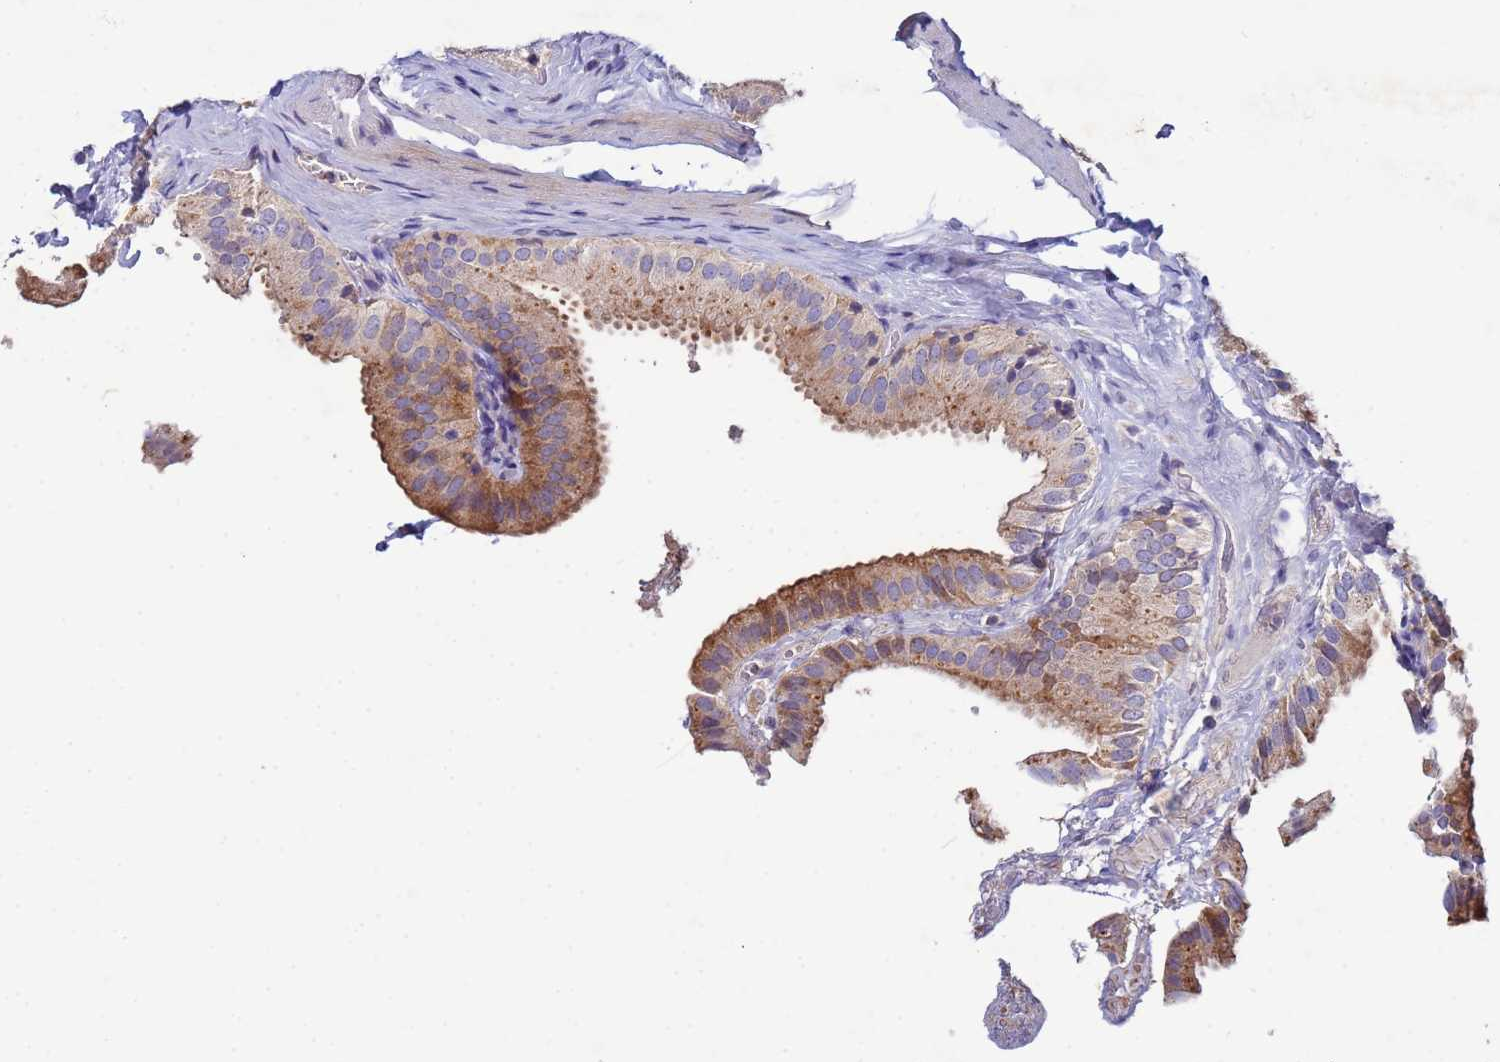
{"staining": {"intensity": "moderate", "quantity": ">75%", "location": "cytoplasmic/membranous"}, "tissue": "gallbladder", "cell_type": "Glandular cells", "image_type": "normal", "snomed": [{"axis": "morphology", "description": "Normal tissue, NOS"}, {"axis": "topography", "description": "Gallbladder"}], "caption": "Immunohistochemistry (IHC) photomicrograph of unremarkable gallbladder stained for a protein (brown), which demonstrates medium levels of moderate cytoplasmic/membranous positivity in approximately >75% of glandular cells.", "gene": "CDC34", "patient": {"sex": "female", "age": 61}}